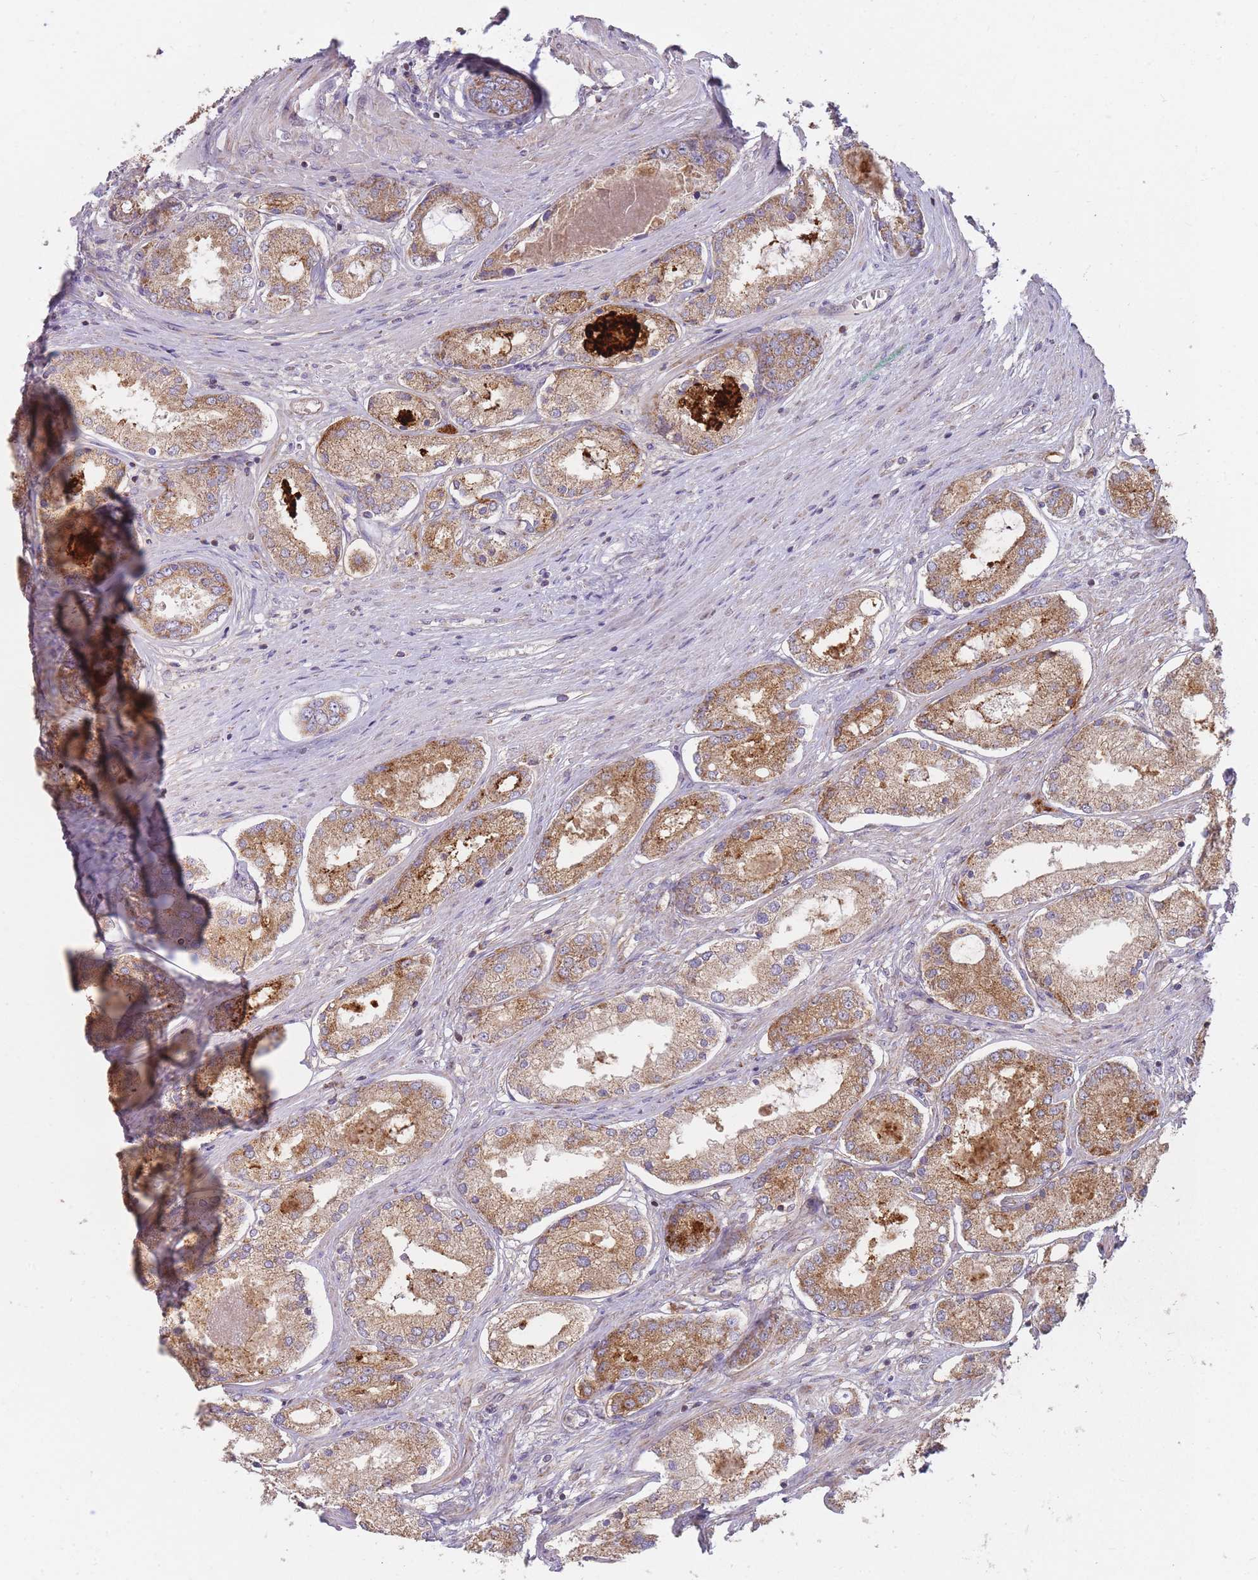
{"staining": {"intensity": "moderate", "quantity": ">75%", "location": "cytoplasmic/membranous"}, "tissue": "prostate cancer", "cell_type": "Tumor cells", "image_type": "cancer", "snomed": [{"axis": "morphology", "description": "Adenocarcinoma, Low grade"}, {"axis": "topography", "description": "Prostate"}], "caption": "Protein staining of prostate low-grade adenocarcinoma tissue shows moderate cytoplasmic/membranous staining in about >75% of tumor cells.", "gene": "NDUFA9", "patient": {"sex": "male", "age": 68}}